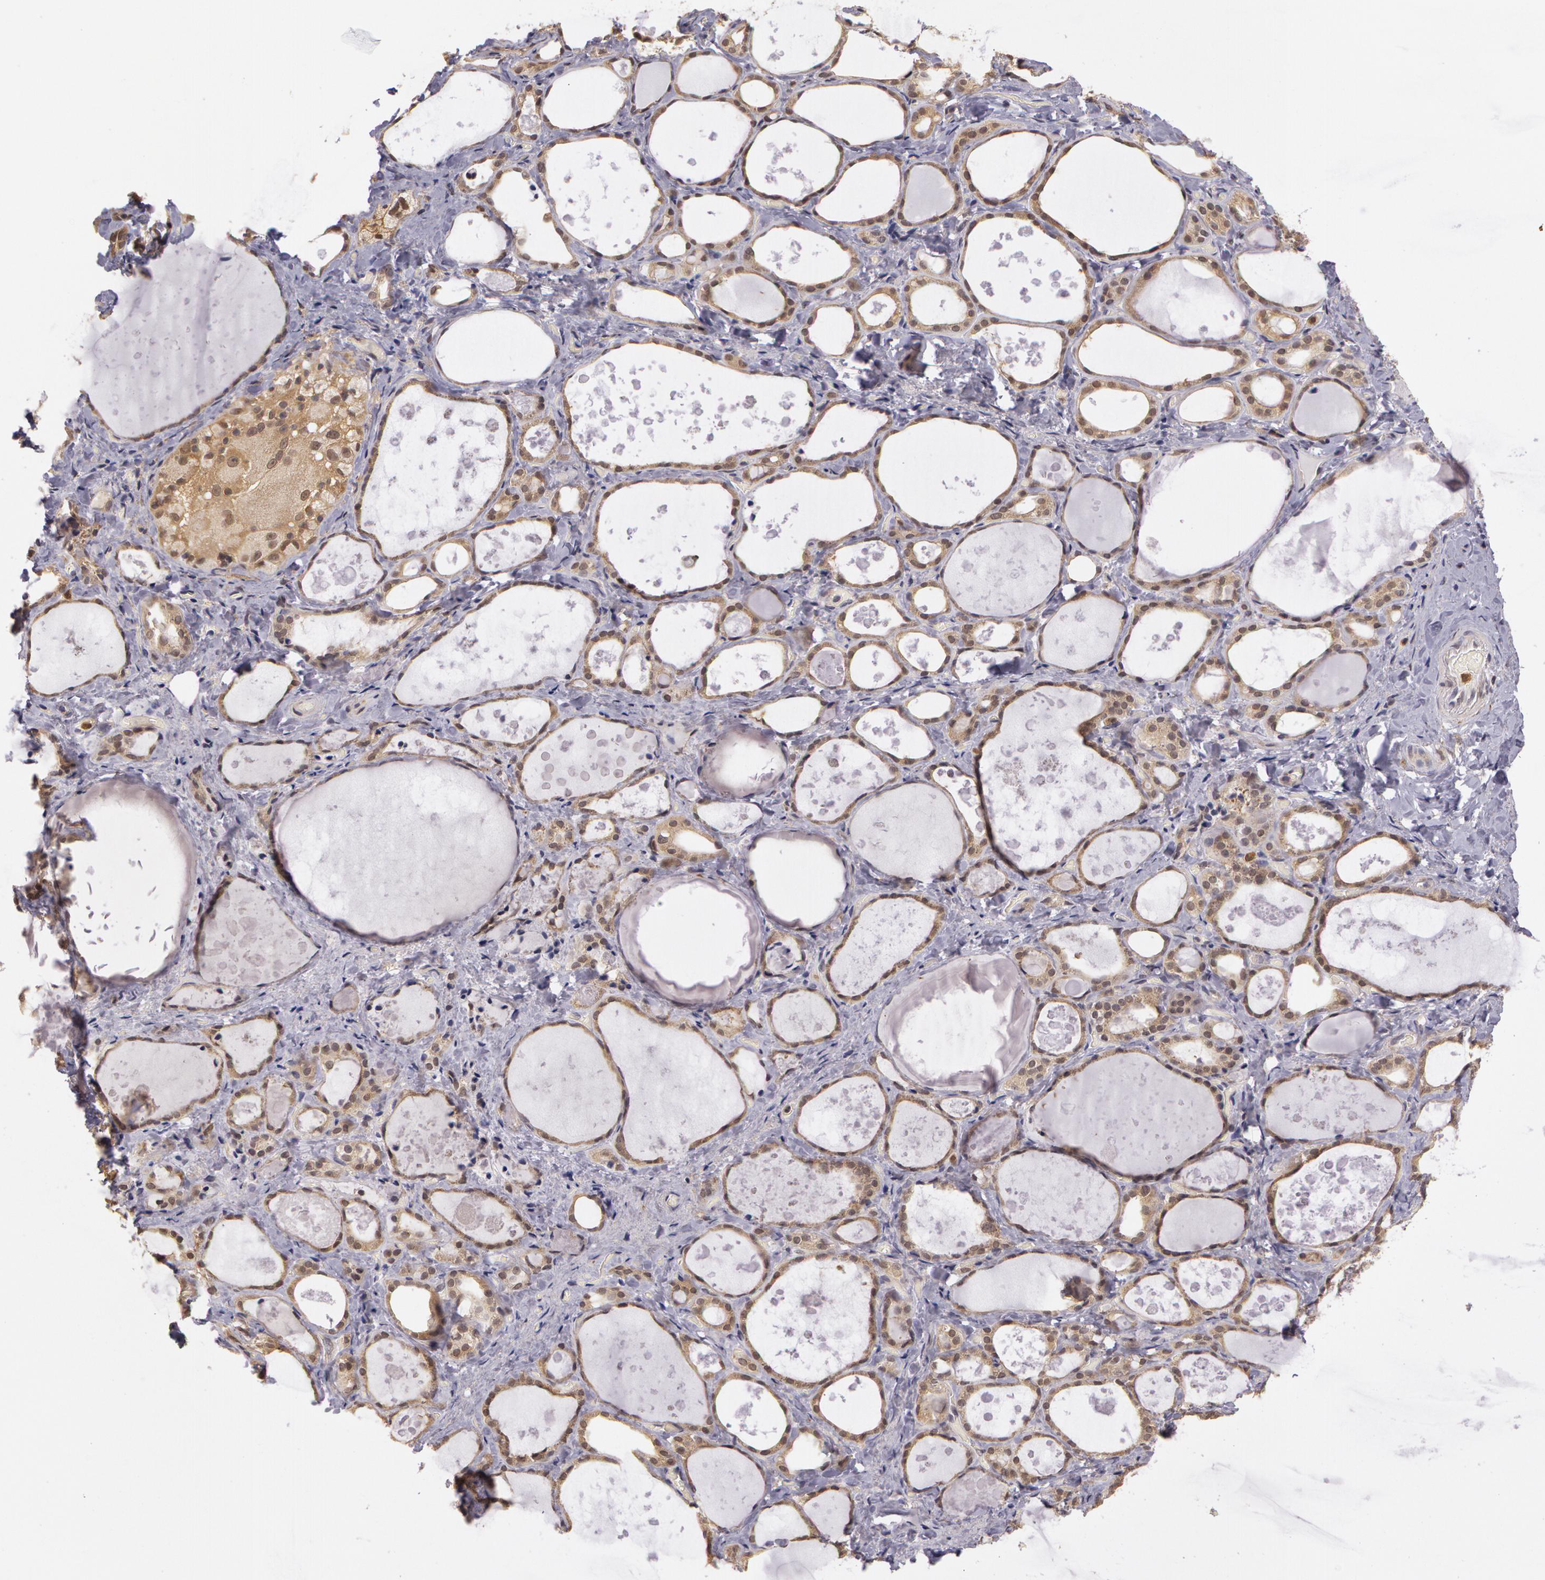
{"staining": {"intensity": "weak", "quantity": "25%-75%", "location": "nuclear"}, "tissue": "thyroid gland", "cell_type": "Glandular cells", "image_type": "normal", "snomed": [{"axis": "morphology", "description": "Normal tissue, NOS"}, {"axis": "topography", "description": "Thyroid gland"}], "caption": "Immunohistochemistry staining of unremarkable thyroid gland, which reveals low levels of weak nuclear staining in about 25%-75% of glandular cells indicating weak nuclear protein expression. The staining was performed using DAB (brown) for protein detection and nuclei were counterstained in hematoxylin (blue).", "gene": "AHSA1", "patient": {"sex": "female", "age": 75}}